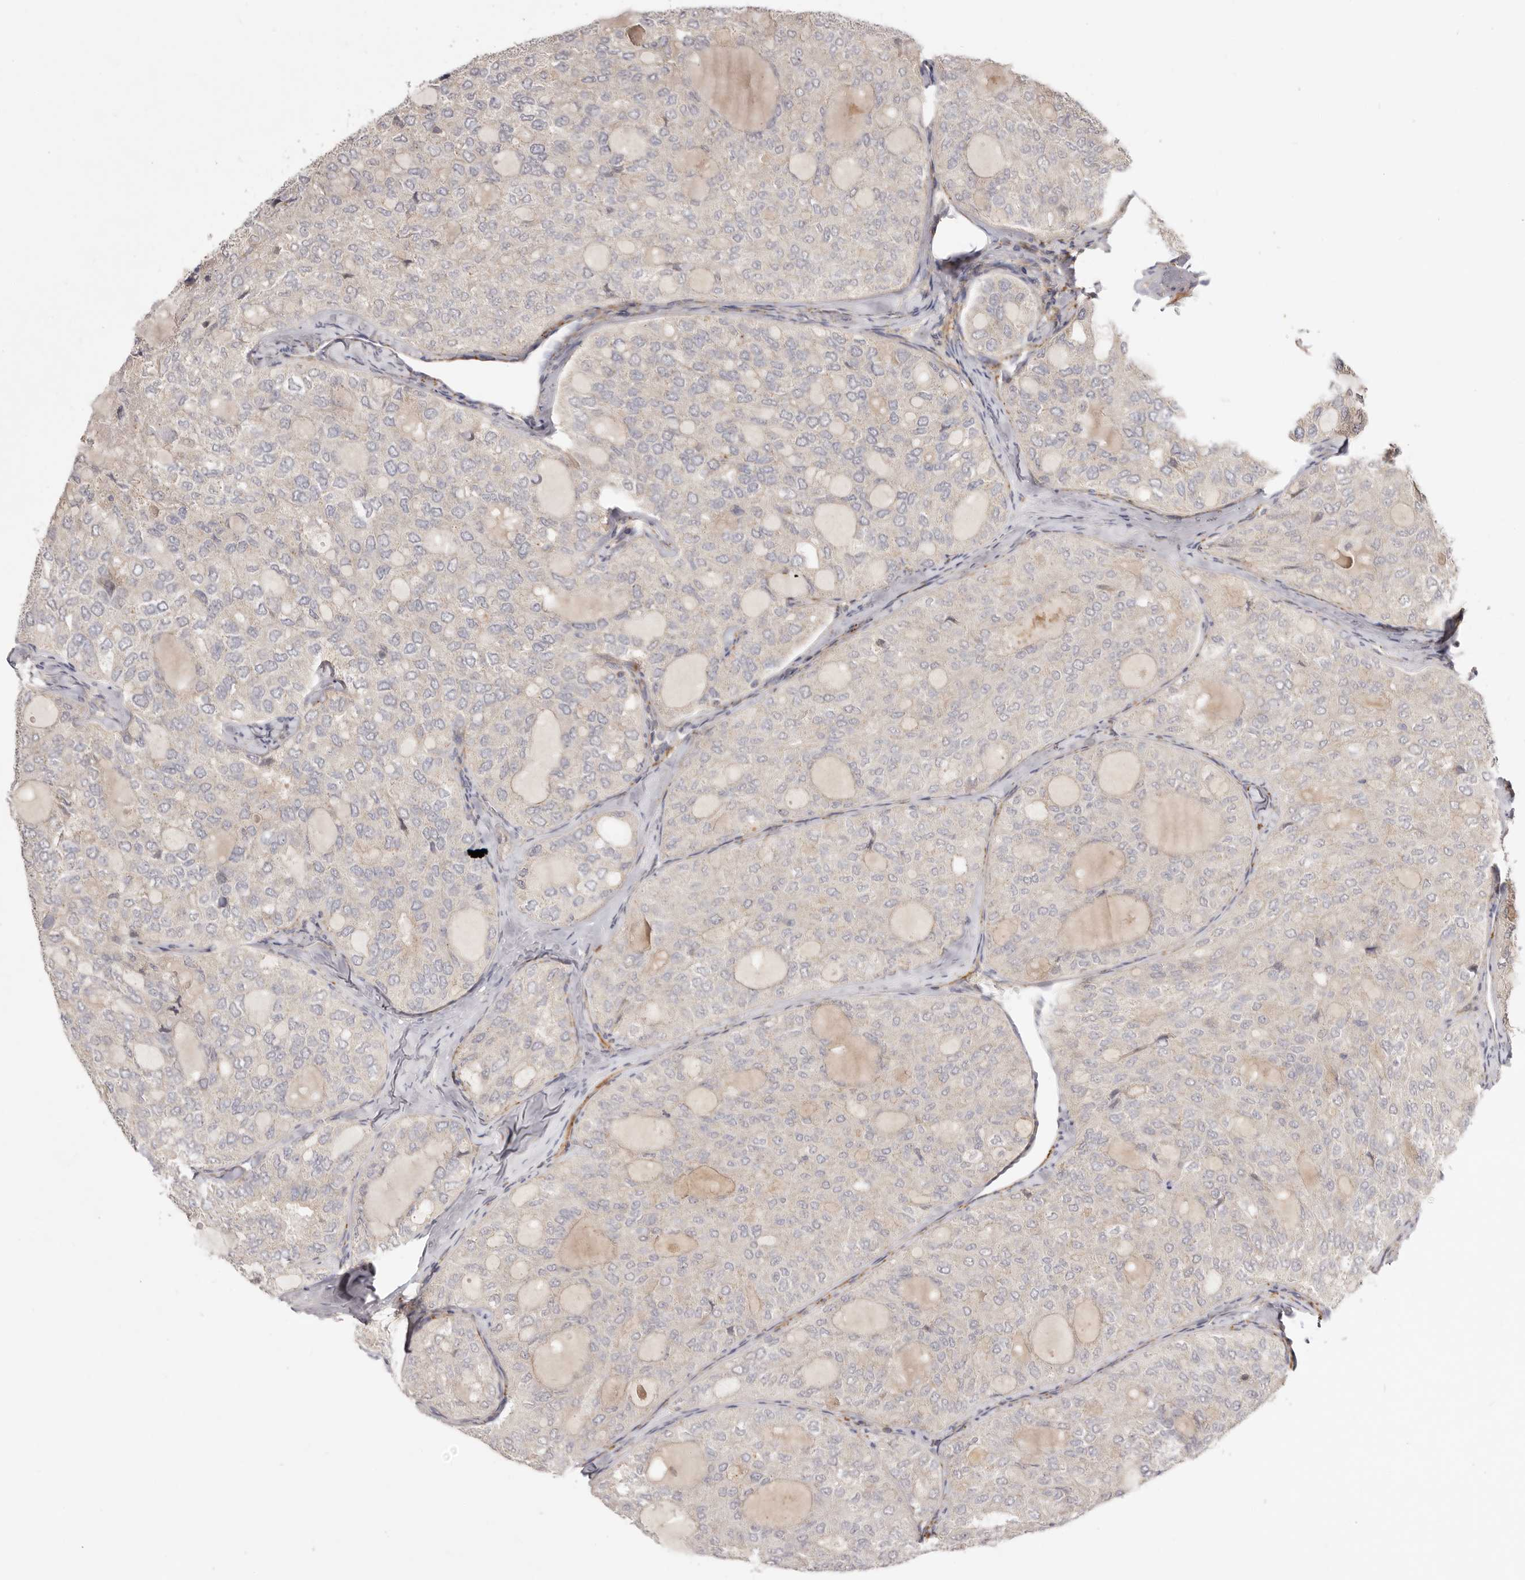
{"staining": {"intensity": "negative", "quantity": "none", "location": "none"}, "tissue": "thyroid cancer", "cell_type": "Tumor cells", "image_type": "cancer", "snomed": [{"axis": "morphology", "description": "Follicular adenoma carcinoma, NOS"}, {"axis": "topography", "description": "Thyroid gland"}], "caption": "There is no significant expression in tumor cells of thyroid cancer (follicular adenoma carcinoma).", "gene": "ADAMTS9", "patient": {"sex": "male", "age": 75}}